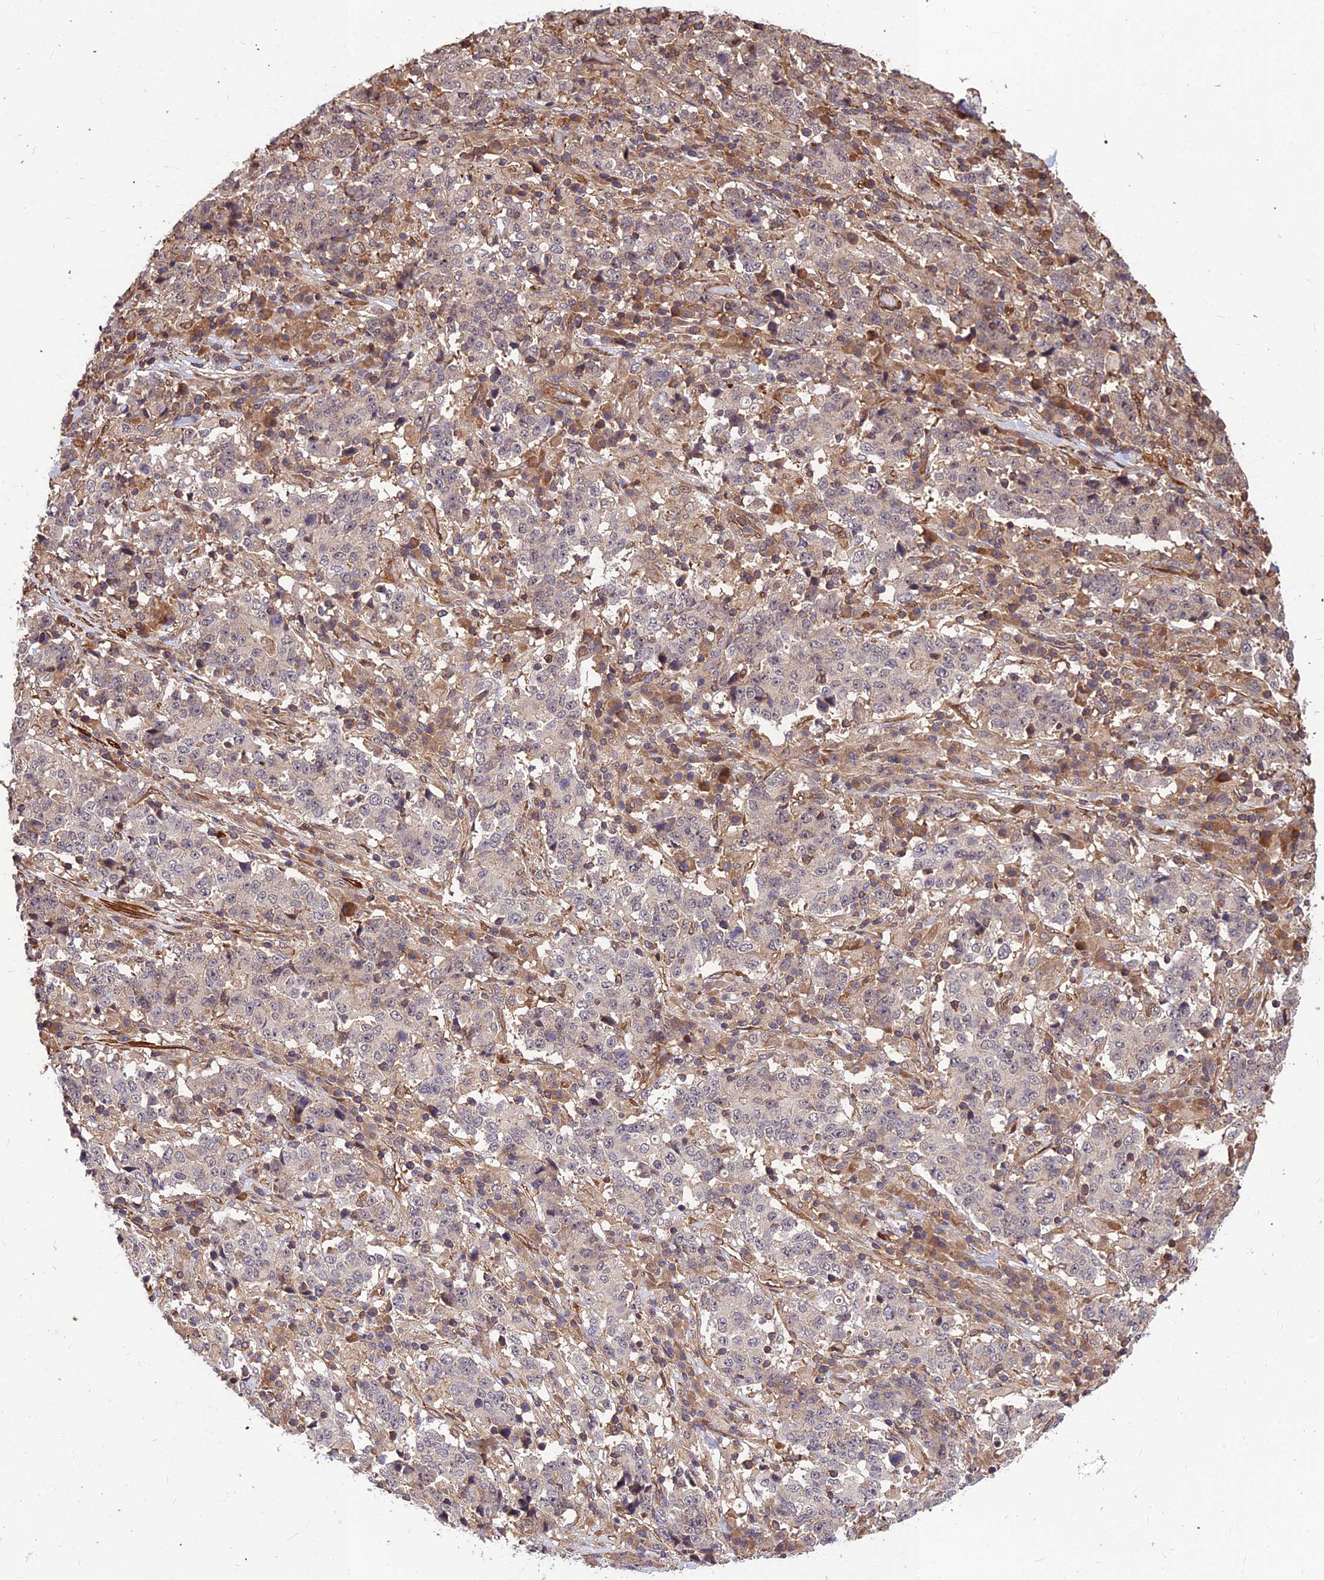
{"staining": {"intensity": "negative", "quantity": "none", "location": "none"}, "tissue": "stomach cancer", "cell_type": "Tumor cells", "image_type": "cancer", "snomed": [{"axis": "morphology", "description": "Adenocarcinoma, NOS"}, {"axis": "topography", "description": "Stomach"}], "caption": "Human stomach adenocarcinoma stained for a protein using immunohistochemistry reveals no expression in tumor cells.", "gene": "ZNF467", "patient": {"sex": "male", "age": 59}}